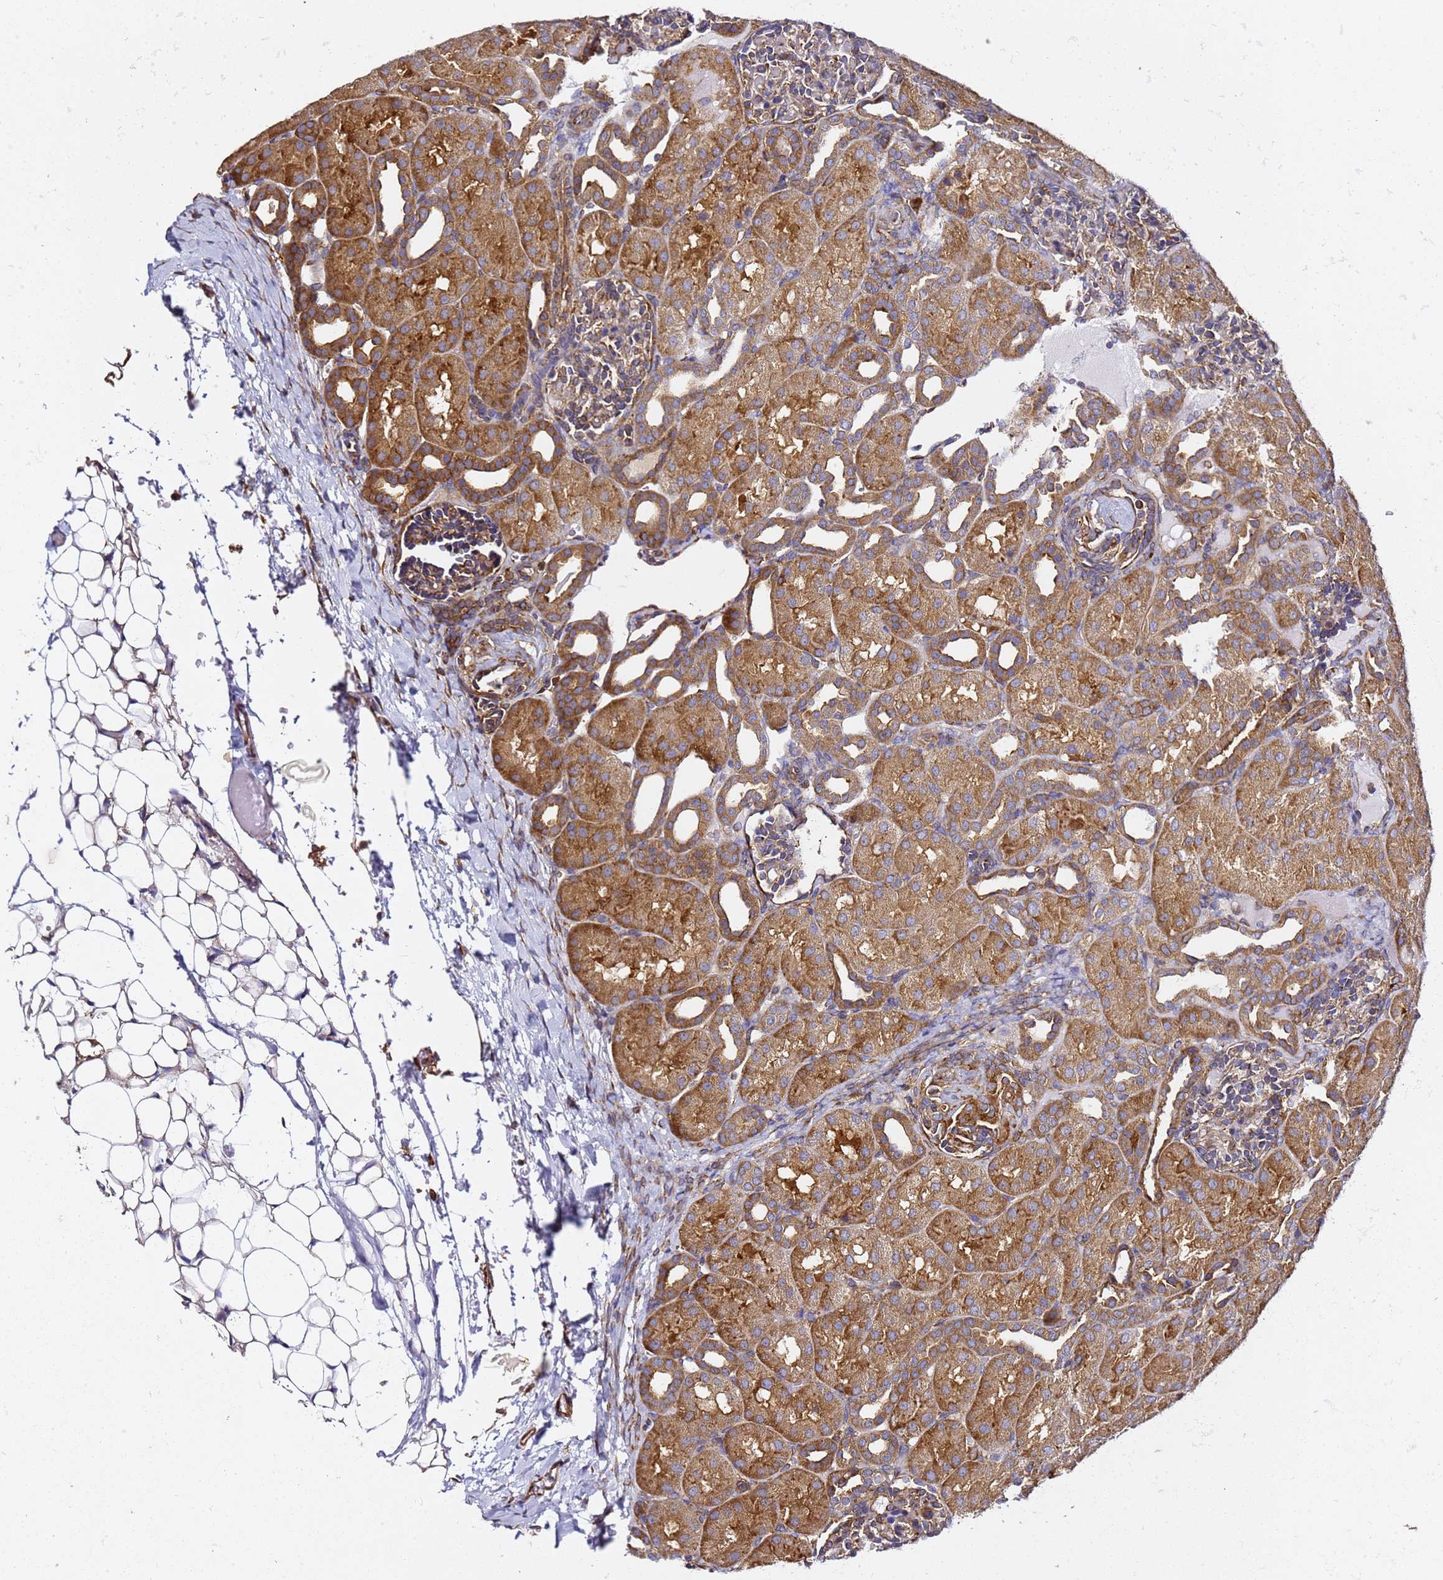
{"staining": {"intensity": "moderate", "quantity": "<25%", "location": "cytoplasmic/membranous"}, "tissue": "kidney", "cell_type": "Cells in glomeruli", "image_type": "normal", "snomed": [{"axis": "morphology", "description": "Normal tissue, NOS"}, {"axis": "topography", "description": "Kidney"}], "caption": "IHC (DAB) staining of normal kidney shows moderate cytoplasmic/membranous protein expression in approximately <25% of cells in glomeruli. (brown staining indicates protein expression, while blue staining denotes nuclei).", "gene": "TPST1", "patient": {"sex": "male", "age": 1}}